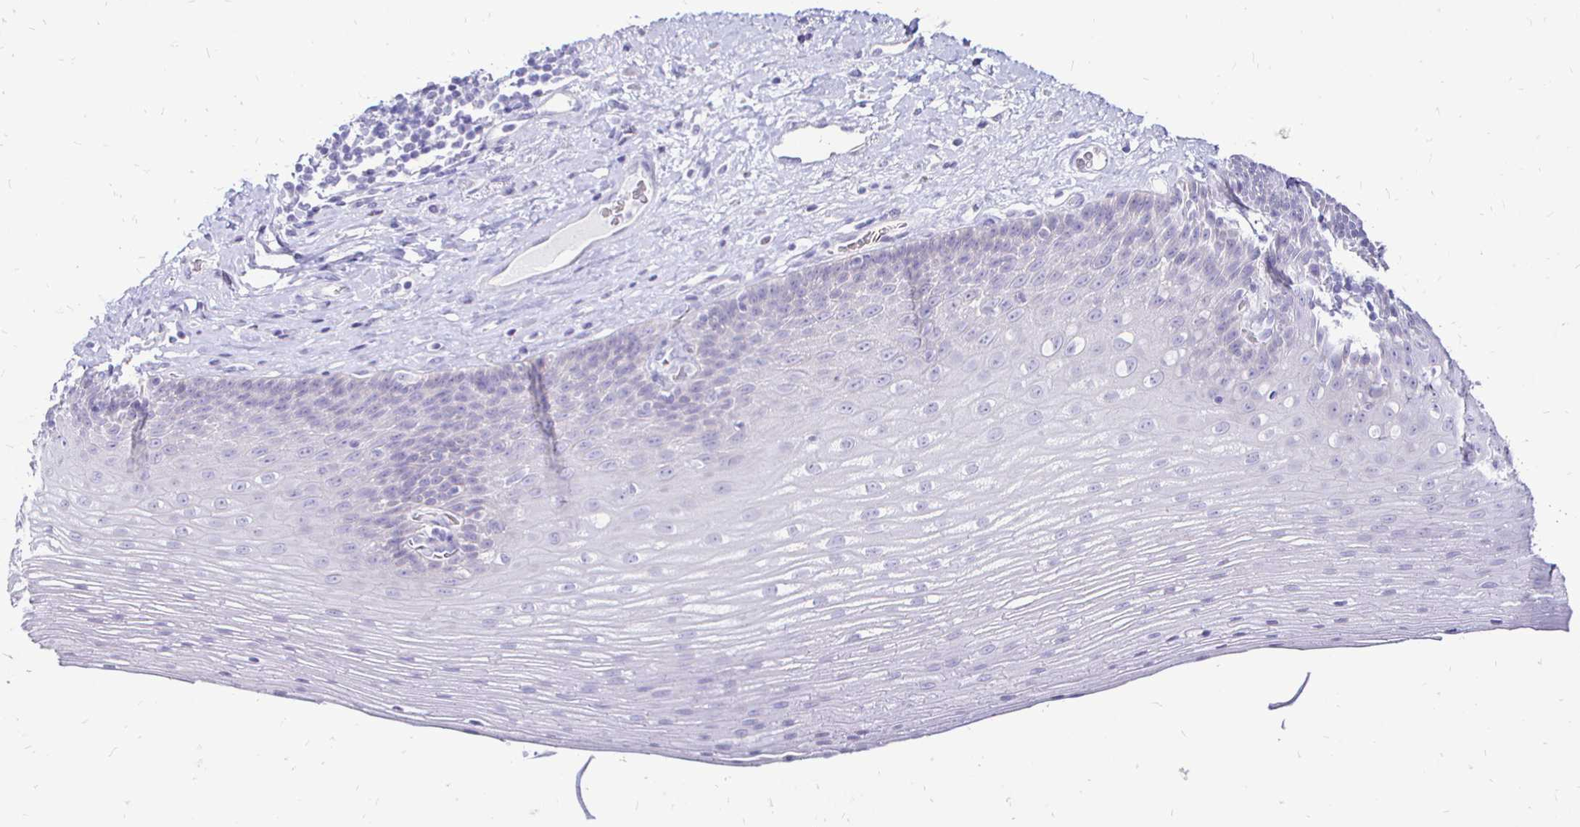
{"staining": {"intensity": "negative", "quantity": "none", "location": "none"}, "tissue": "esophagus", "cell_type": "Squamous epithelial cells", "image_type": "normal", "snomed": [{"axis": "morphology", "description": "Normal tissue, NOS"}, {"axis": "topography", "description": "Esophagus"}], "caption": "Immunohistochemistry (IHC) of normal esophagus reveals no positivity in squamous epithelial cells.", "gene": "IRGC", "patient": {"sex": "male", "age": 62}}